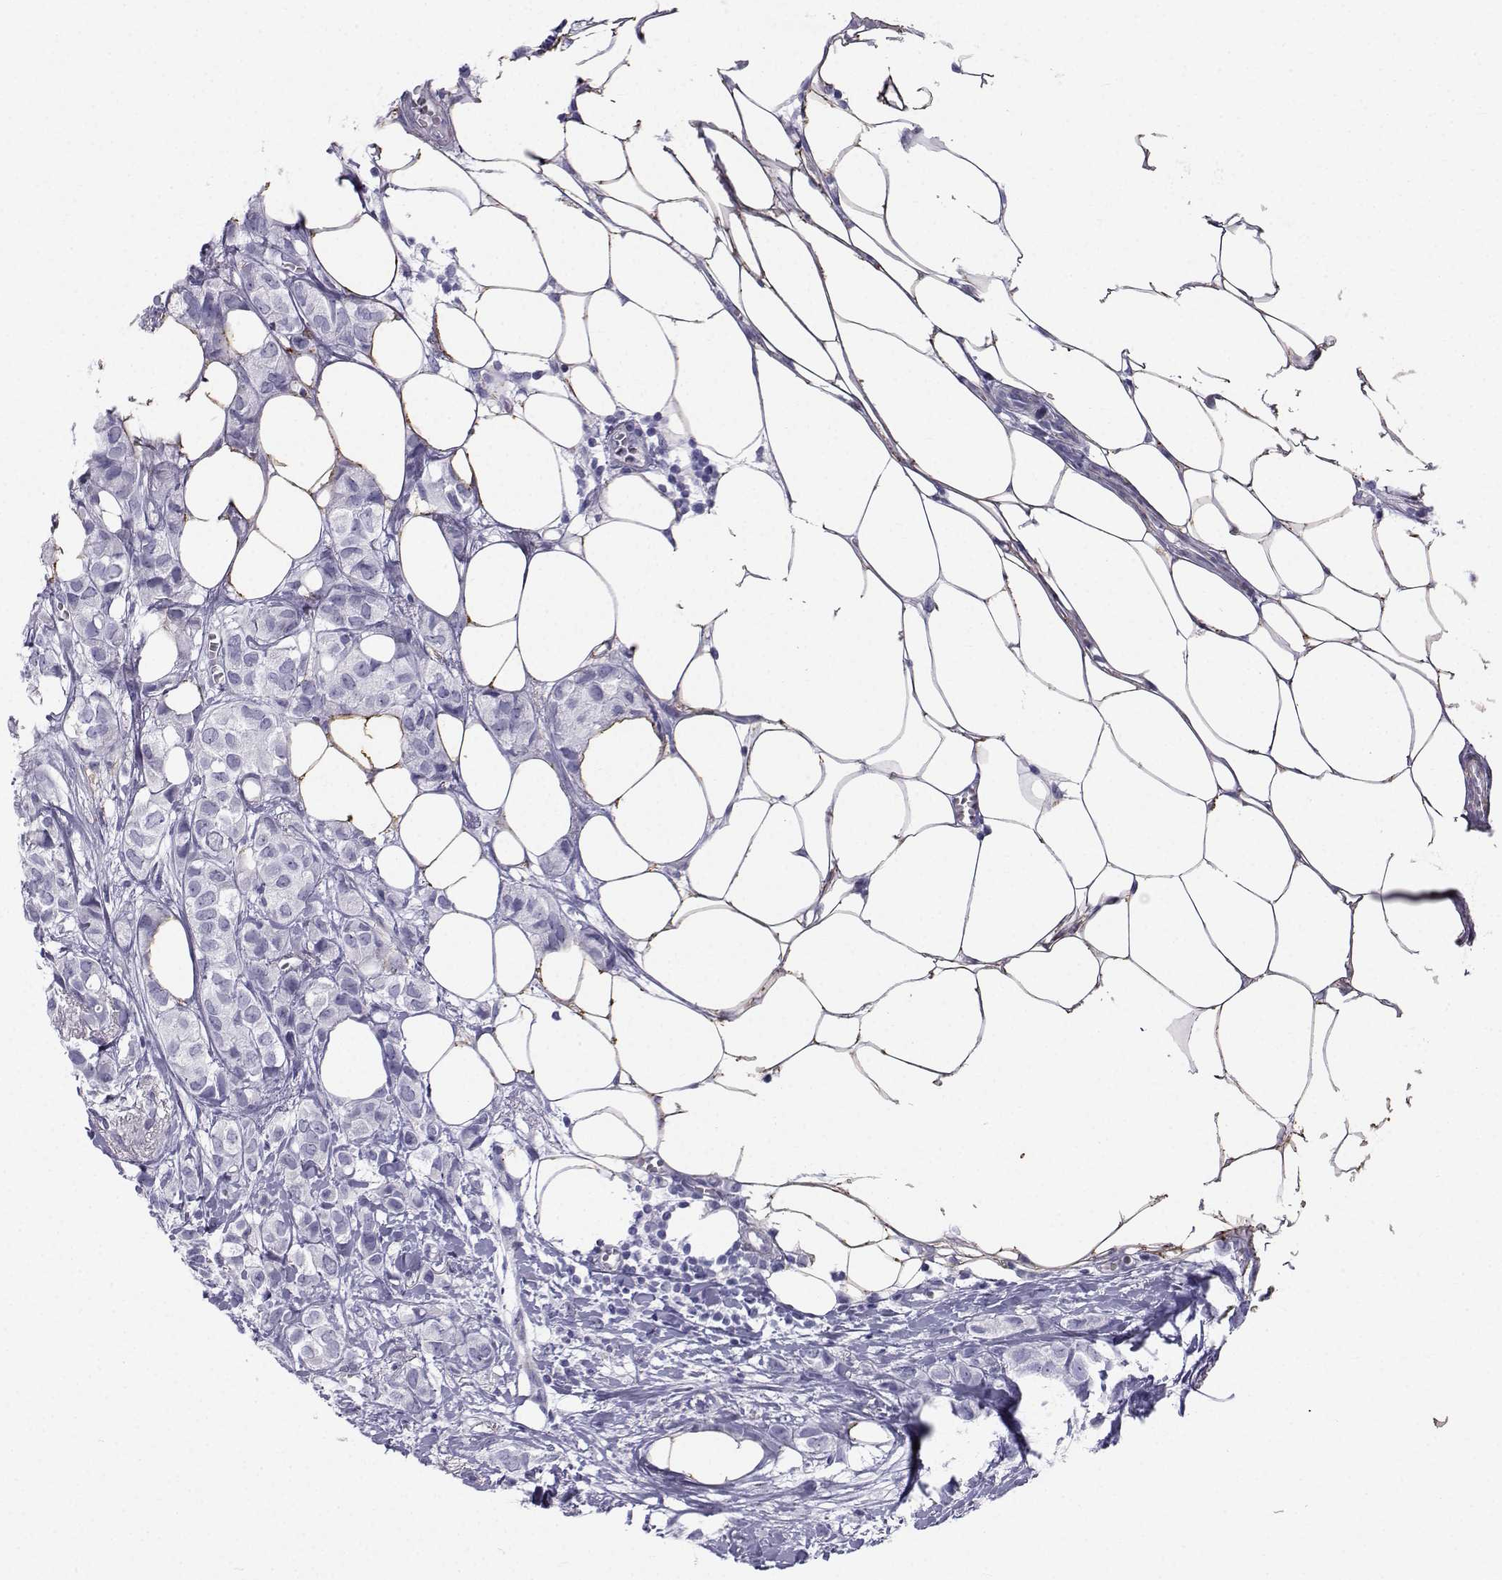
{"staining": {"intensity": "negative", "quantity": "none", "location": "none"}, "tissue": "breast cancer", "cell_type": "Tumor cells", "image_type": "cancer", "snomed": [{"axis": "morphology", "description": "Duct carcinoma"}, {"axis": "topography", "description": "Breast"}], "caption": "Tumor cells show no significant staining in breast invasive ductal carcinoma.", "gene": "SPANXD", "patient": {"sex": "female", "age": 85}}